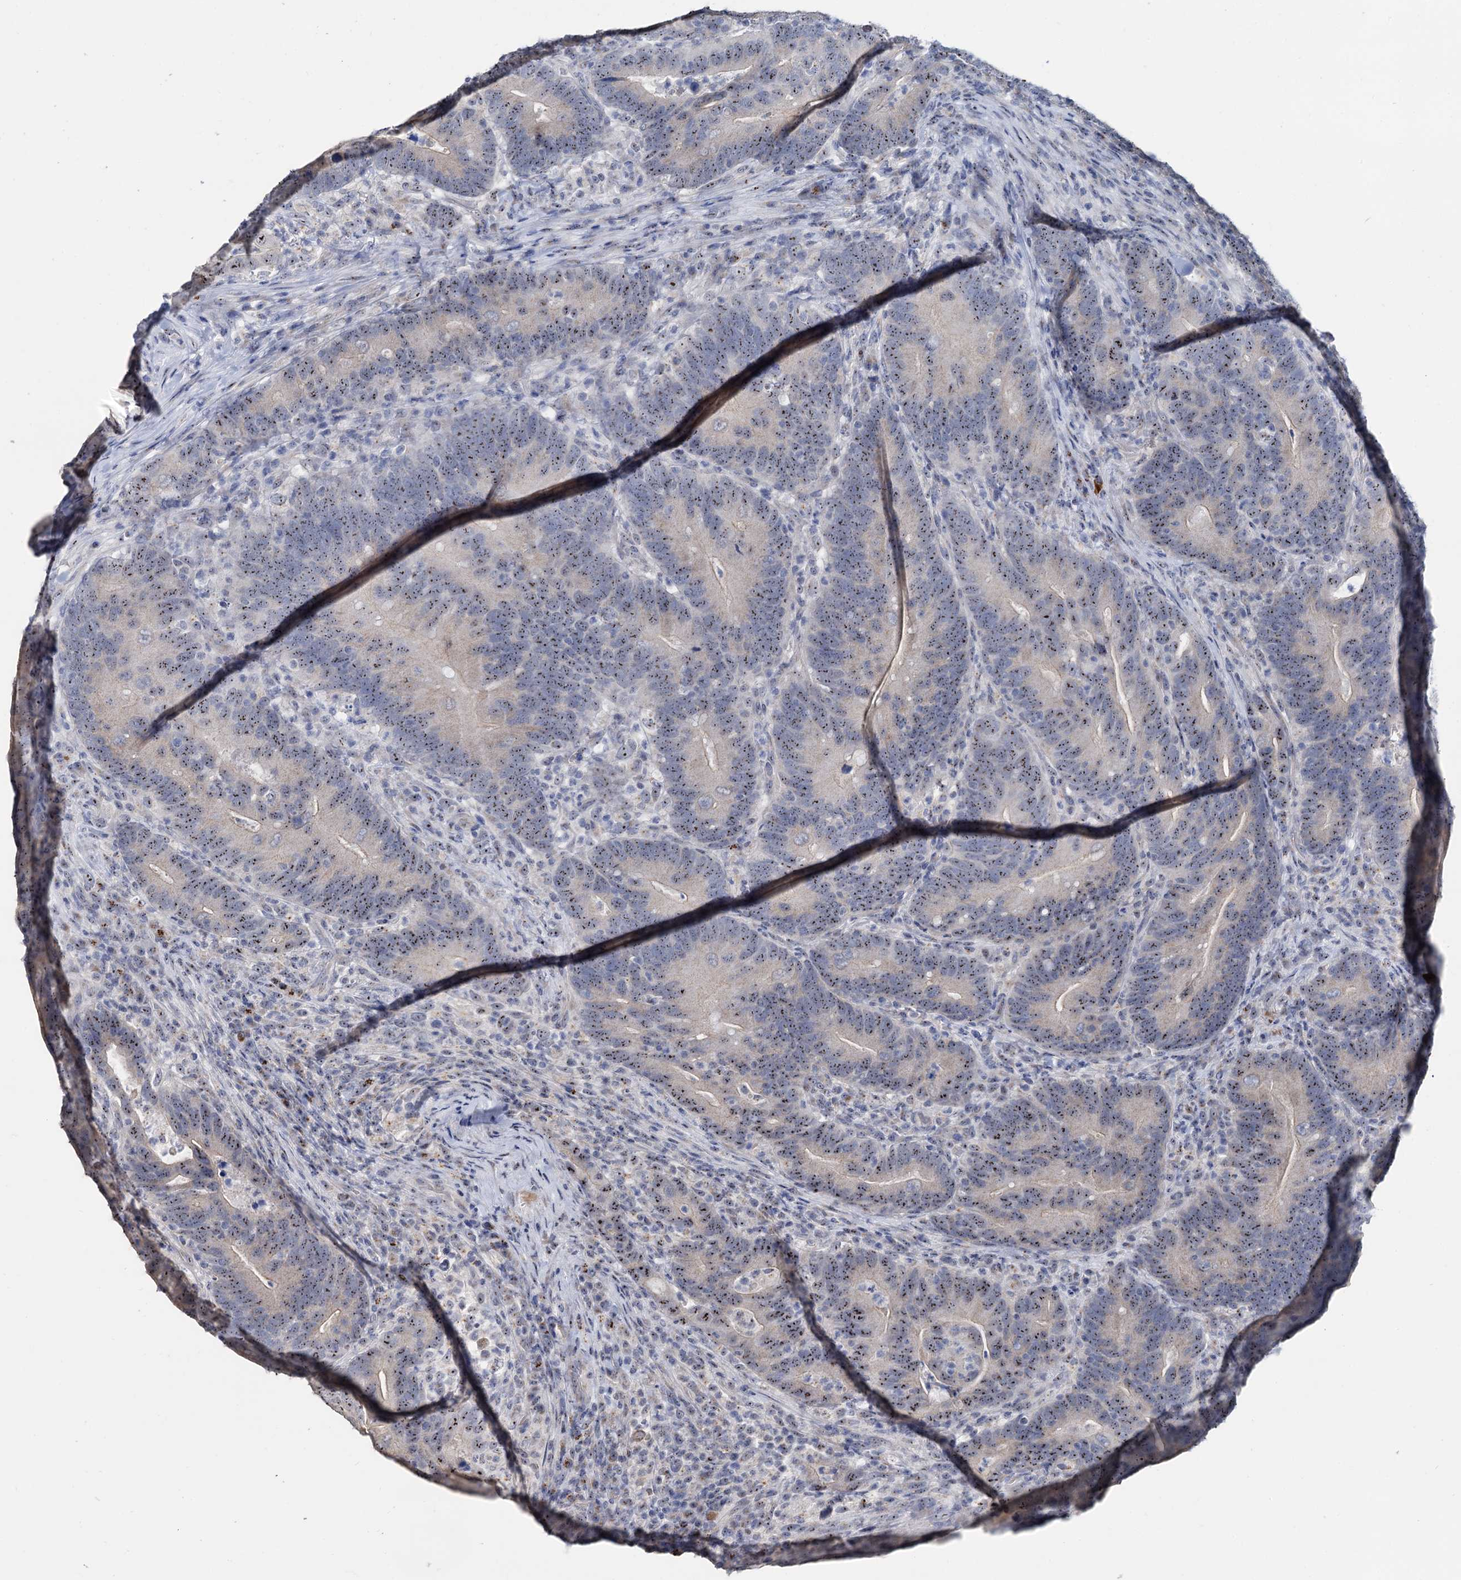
{"staining": {"intensity": "moderate", "quantity": ">75%", "location": "nuclear"}, "tissue": "colorectal cancer", "cell_type": "Tumor cells", "image_type": "cancer", "snomed": [{"axis": "morphology", "description": "Adenocarcinoma, NOS"}, {"axis": "topography", "description": "Colon"}], "caption": "The image demonstrates a brown stain indicating the presence of a protein in the nuclear of tumor cells in colorectal cancer.", "gene": "C2CD3", "patient": {"sex": "female", "age": 66}}